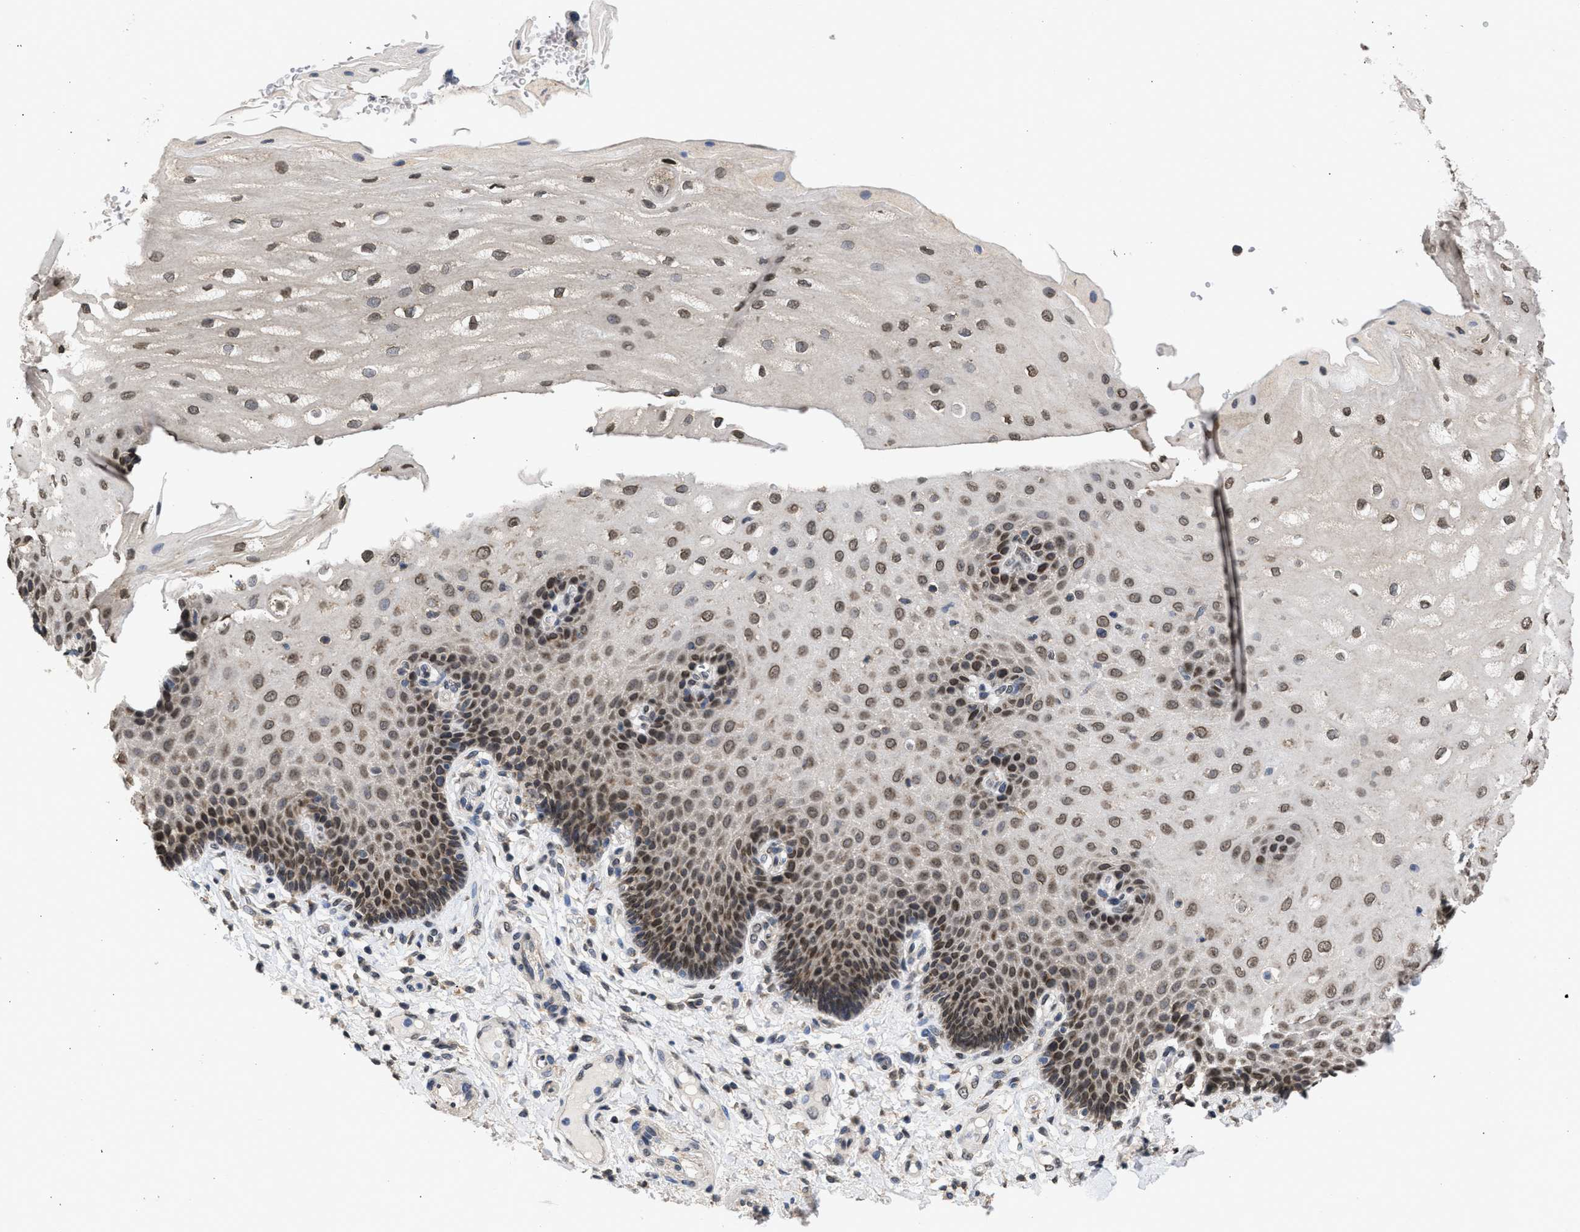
{"staining": {"intensity": "moderate", "quantity": ">75%", "location": "cytoplasmic/membranous,nuclear"}, "tissue": "esophagus", "cell_type": "Squamous epithelial cells", "image_type": "normal", "snomed": [{"axis": "morphology", "description": "Normal tissue, NOS"}, {"axis": "topography", "description": "Esophagus"}], "caption": "This histopathology image reveals unremarkable esophagus stained with immunohistochemistry (IHC) to label a protein in brown. The cytoplasmic/membranous,nuclear of squamous epithelial cells show moderate positivity for the protein. Nuclei are counter-stained blue.", "gene": "NUP35", "patient": {"sex": "male", "age": 54}}